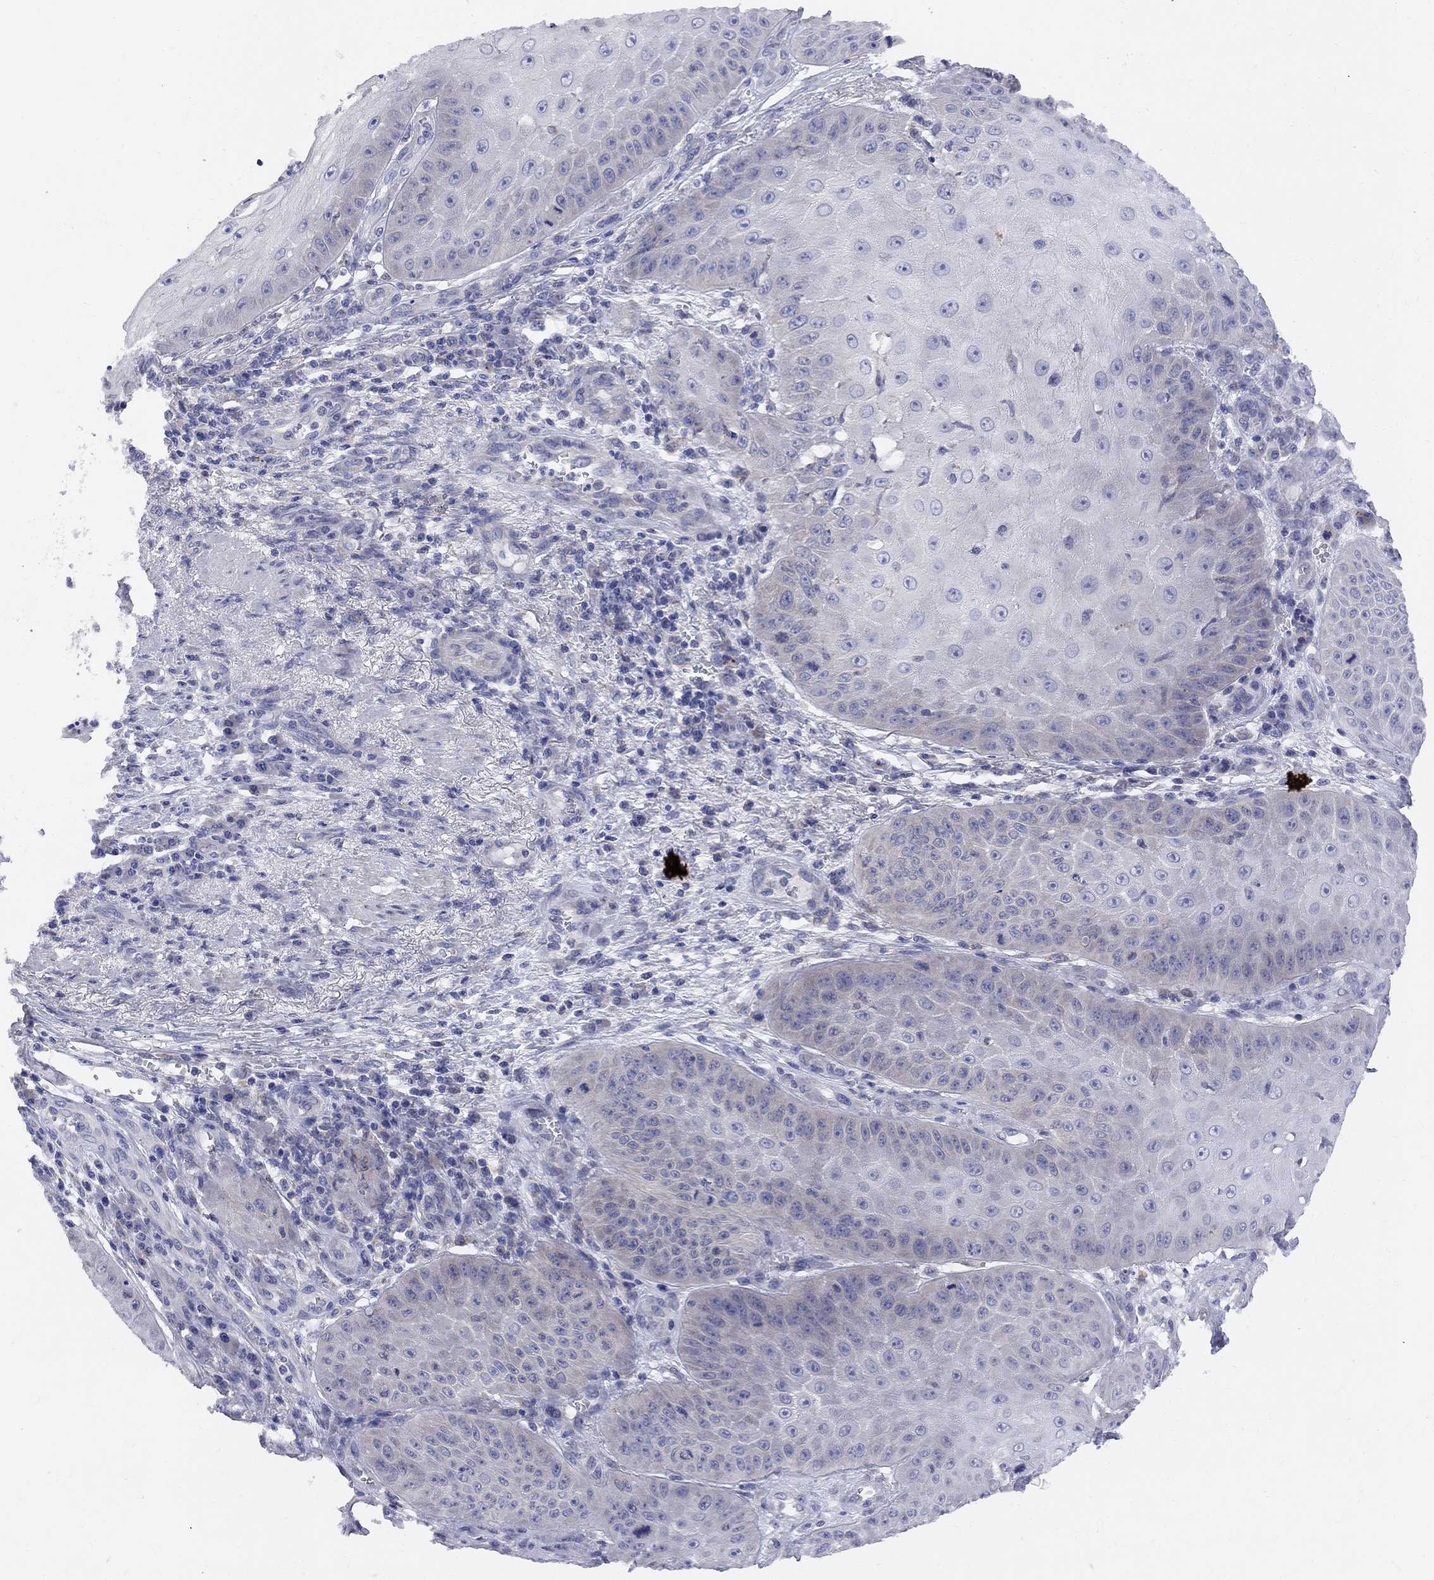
{"staining": {"intensity": "negative", "quantity": "none", "location": "none"}, "tissue": "skin cancer", "cell_type": "Tumor cells", "image_type": "cancer", "snomed": [{"axis": "morphology", "description": "Squamous cell carcinoma, NOS"}, {"axis": "topography", "description": "Skin"}], "caption": "Skin squamous cell carcinoma stained for a protein using immunohistochemistry (IHC) exhibits no positivity tumor cells.", "gene": "CNOT11", "patient": {"sex": "male", "age": 70}}